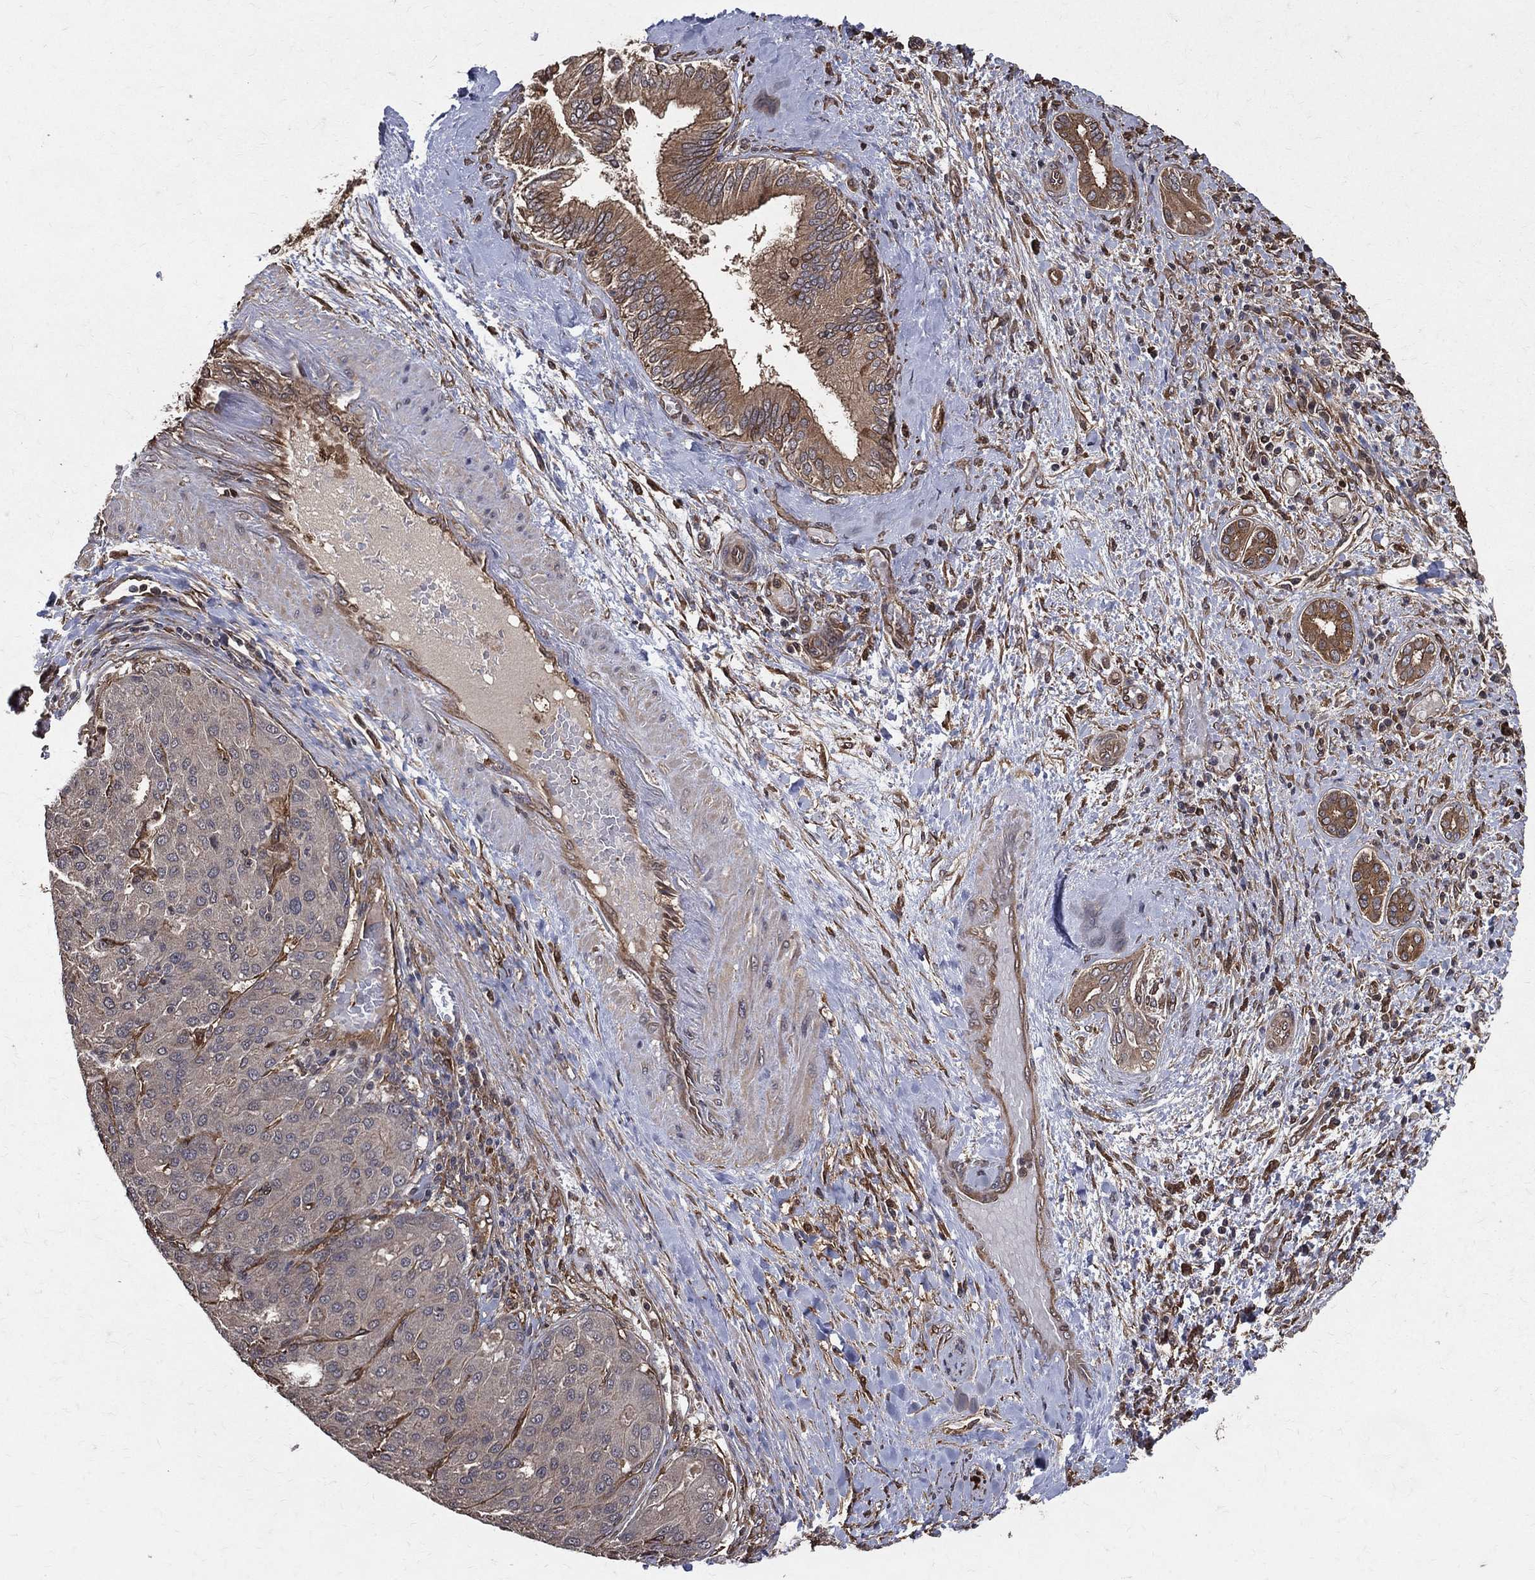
{"staining": {"intensity": "weak", "quantity": "<25%", "location": "cytoplasmic/membranous"}, "tissue": "liver cancer", "cell_type": "Tumor cells", "image_type": "cancer", "snomed": [{"axis": "morphology", "description": "Carcinoma, Hepatocellular, NOS"}, {"axis": "topography", "description": "Liver"}], "caption": "DAB (3,3'-diaminobenzidine) immunohistochemical staining of liver cancer demonstrates no significant expression in tumor cells.", "gene": "DPYSL2", "patient": {"sex": "male", "age": 65}}